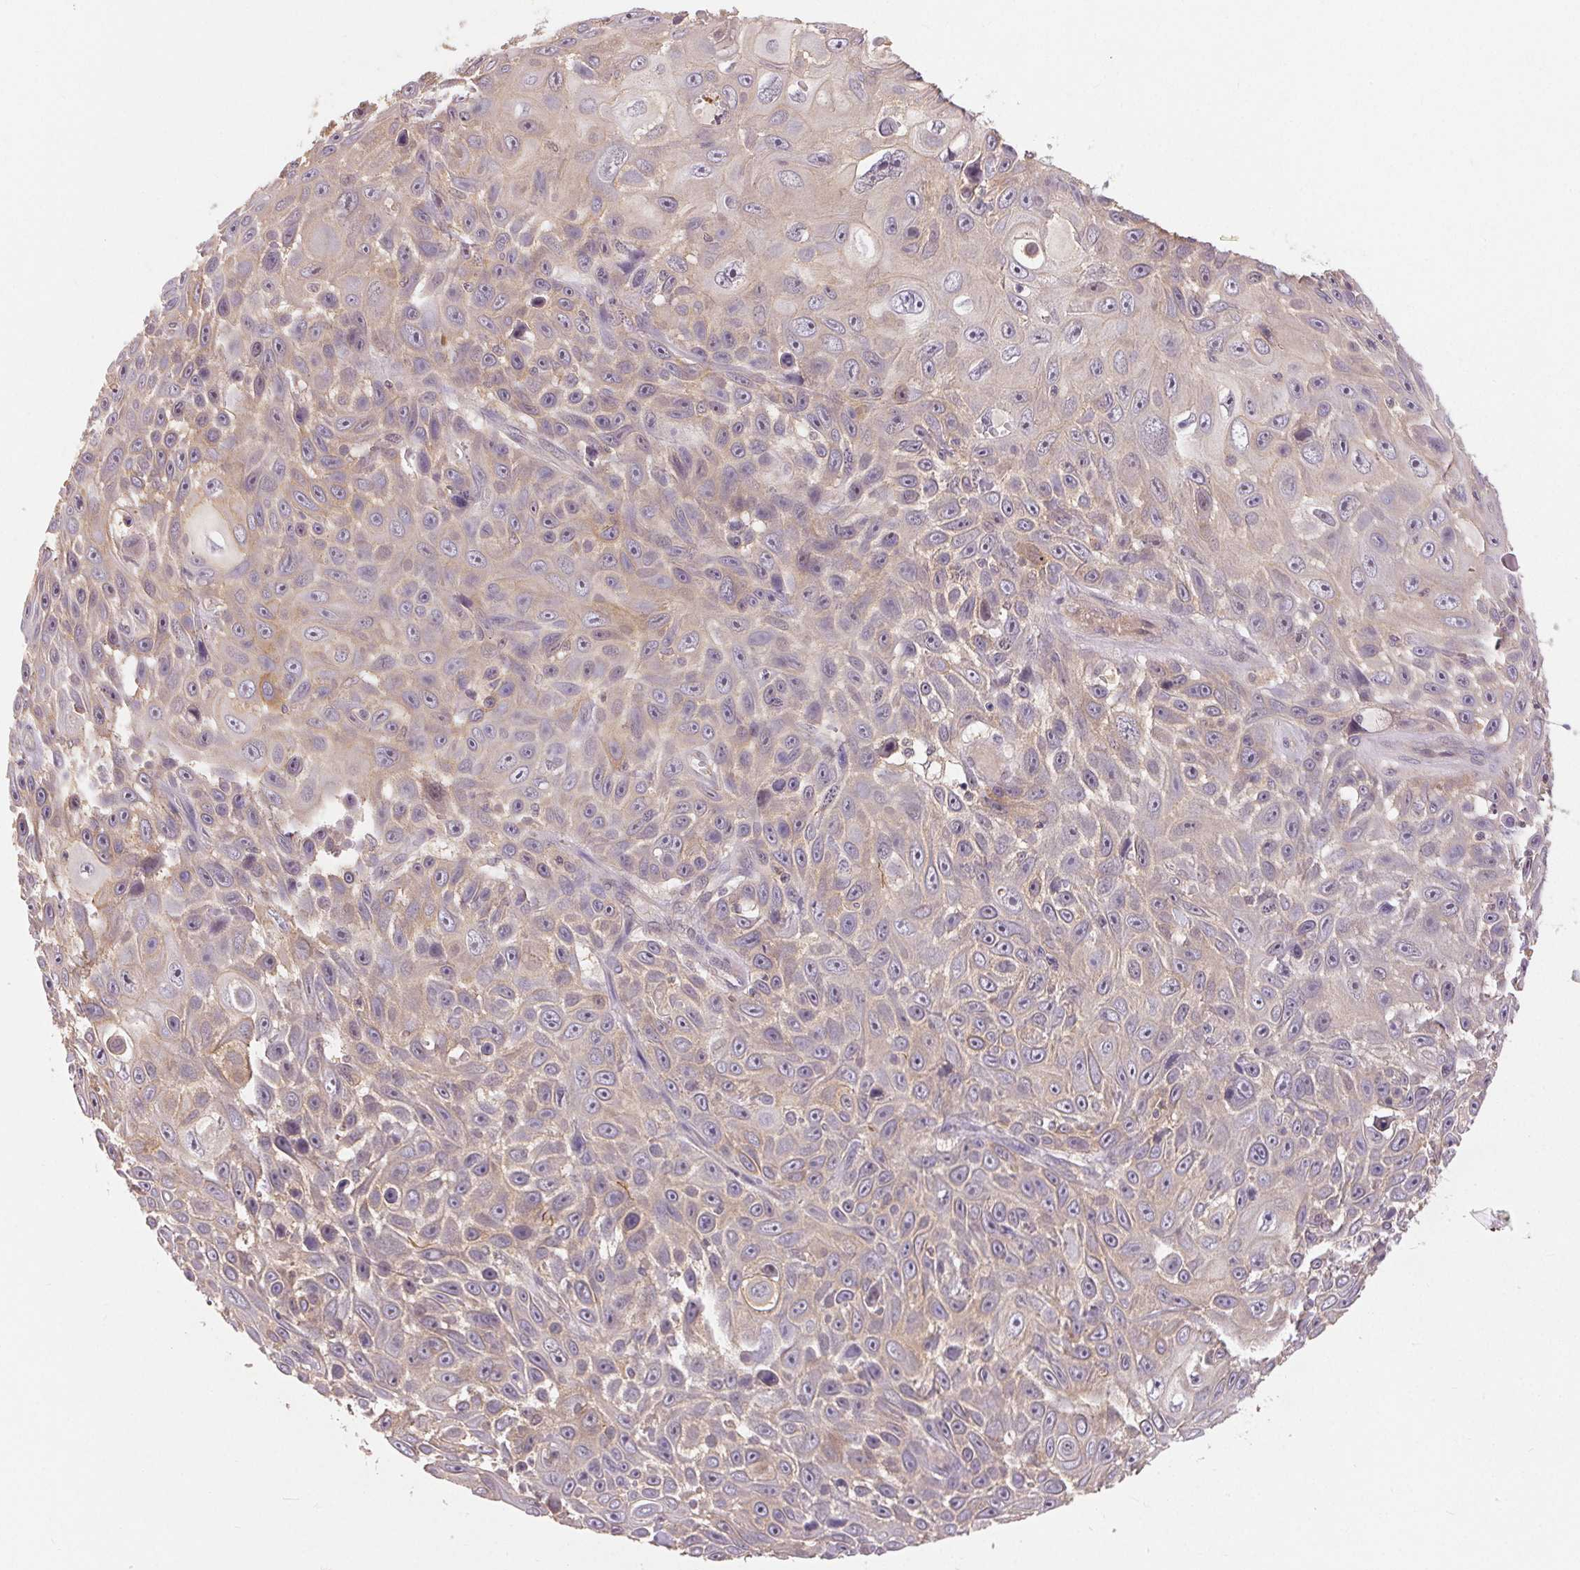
{"staining": {"intensity": "weak", "quantity": "<25%", "location": "cytoplasmic/membranous"}, "tissue": "skin cancer", "cell_type": "Tumor cells", "image_type": "cancer", "snomed": [{"axis": "morphology", "description": "Squamous cell carcinoma, NOS"}, {"axis": "topography", "description": "Skin"}], "caption": "Immunohistochemical staining of skin cancer (squamous cell carcinoma) displays no significant positivity in tumor cells. (DAB (3,3'-diaminobenzidine) immunohistochemistry (IHC) with hematoxylin counter stain).", "gene": "MAPKAPK2", "patient": {"sex": "male", "age": 82}}